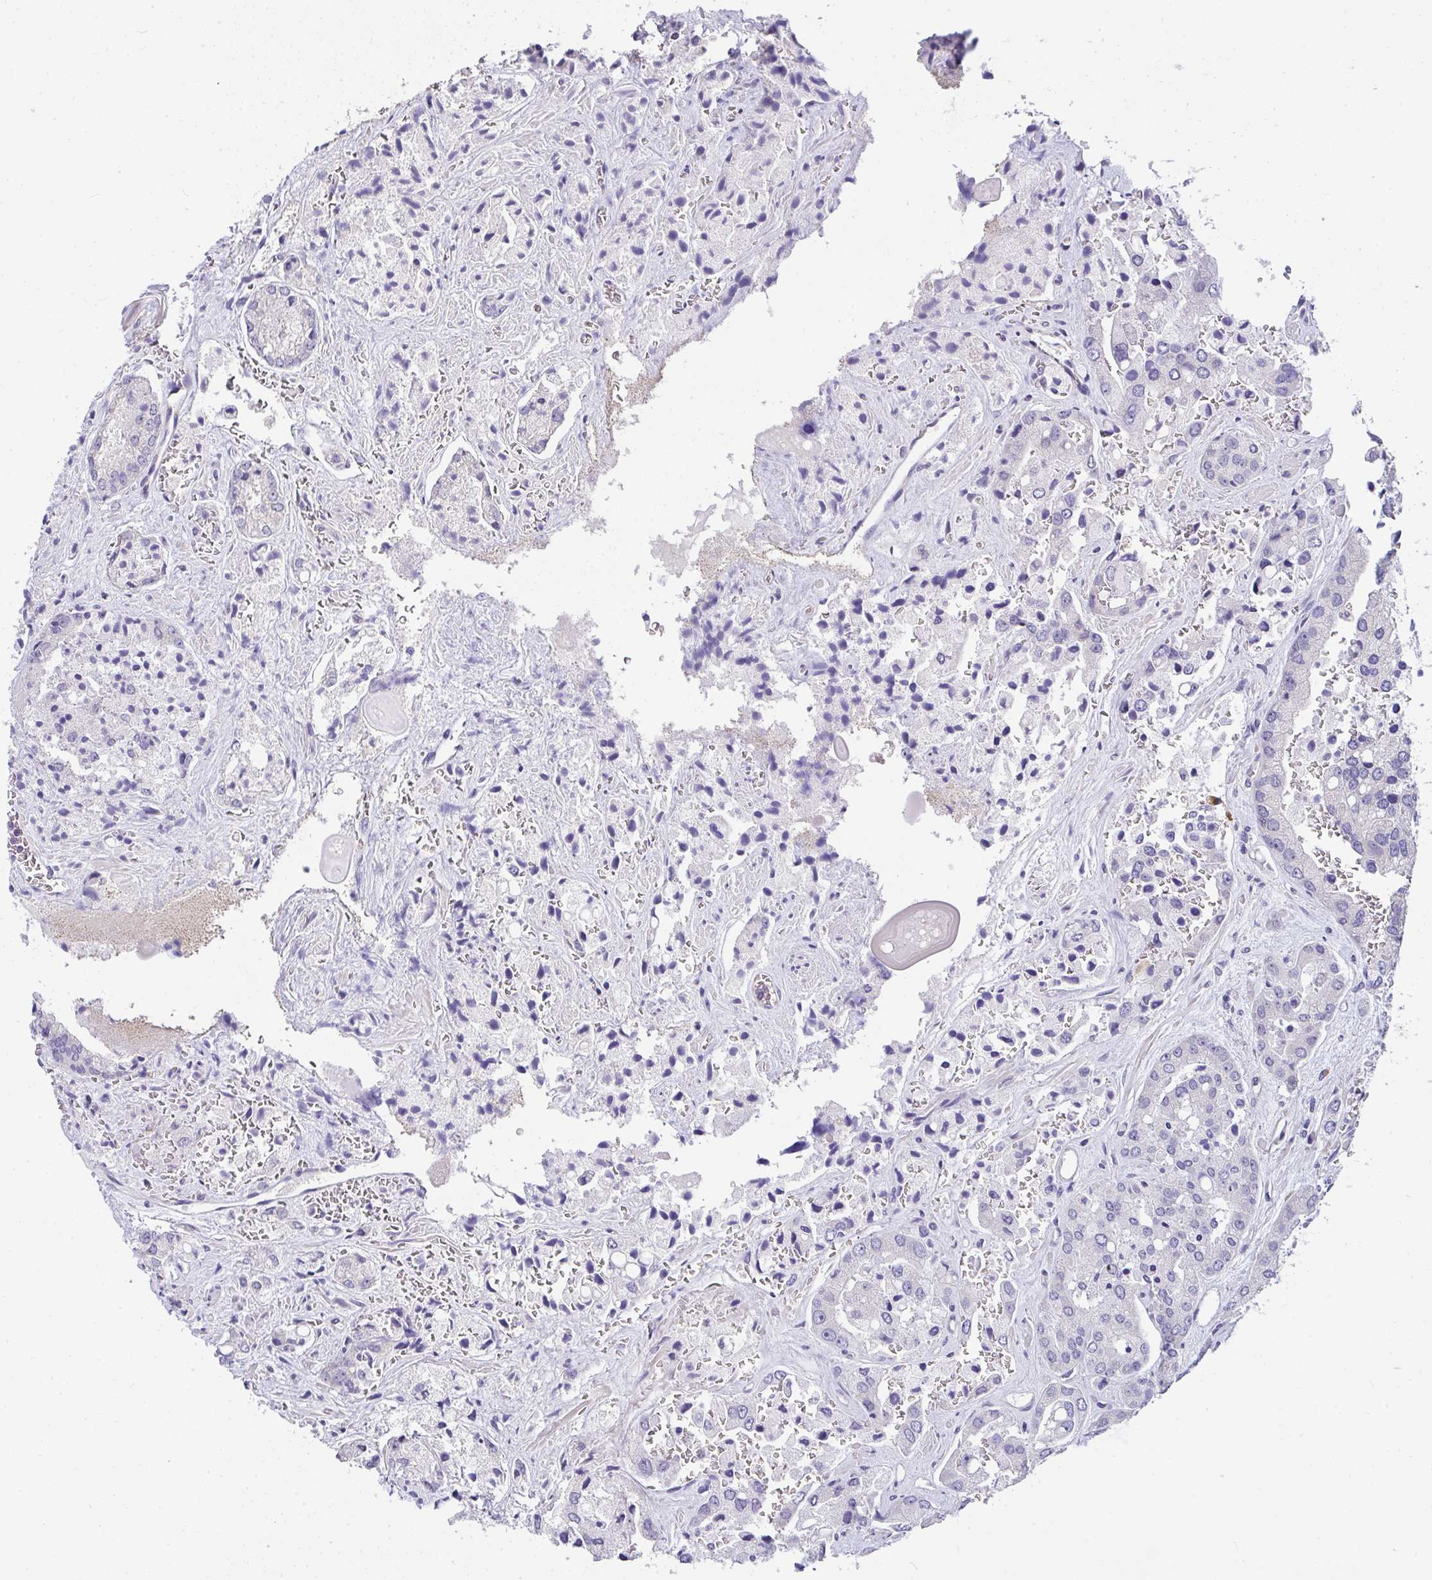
{"staining": {"intensity": "negative", "quantity": "none", "location": "none"}, "tissue": "prostate cancer", "cell_type": "Tumor cells", "image_type": "cancer", "snomed": [{"axis": "morphology", "description": "Normal tissue, NOS"}, {"axis": "morphology", "description": "Adenocarcinoma, High grade"}, {"axis": "topography", "description": "Prostate"}, {"axis": "topography", "description": "Peripheral nerve tissue"}], "caption": "Protein analysis of prostate cancer (adenocarcinoma (high-grade)) reveals no significant positivity in tumor cells.", "gene": "SRRM4", "patient": {"sex": "male", "age": 68}}